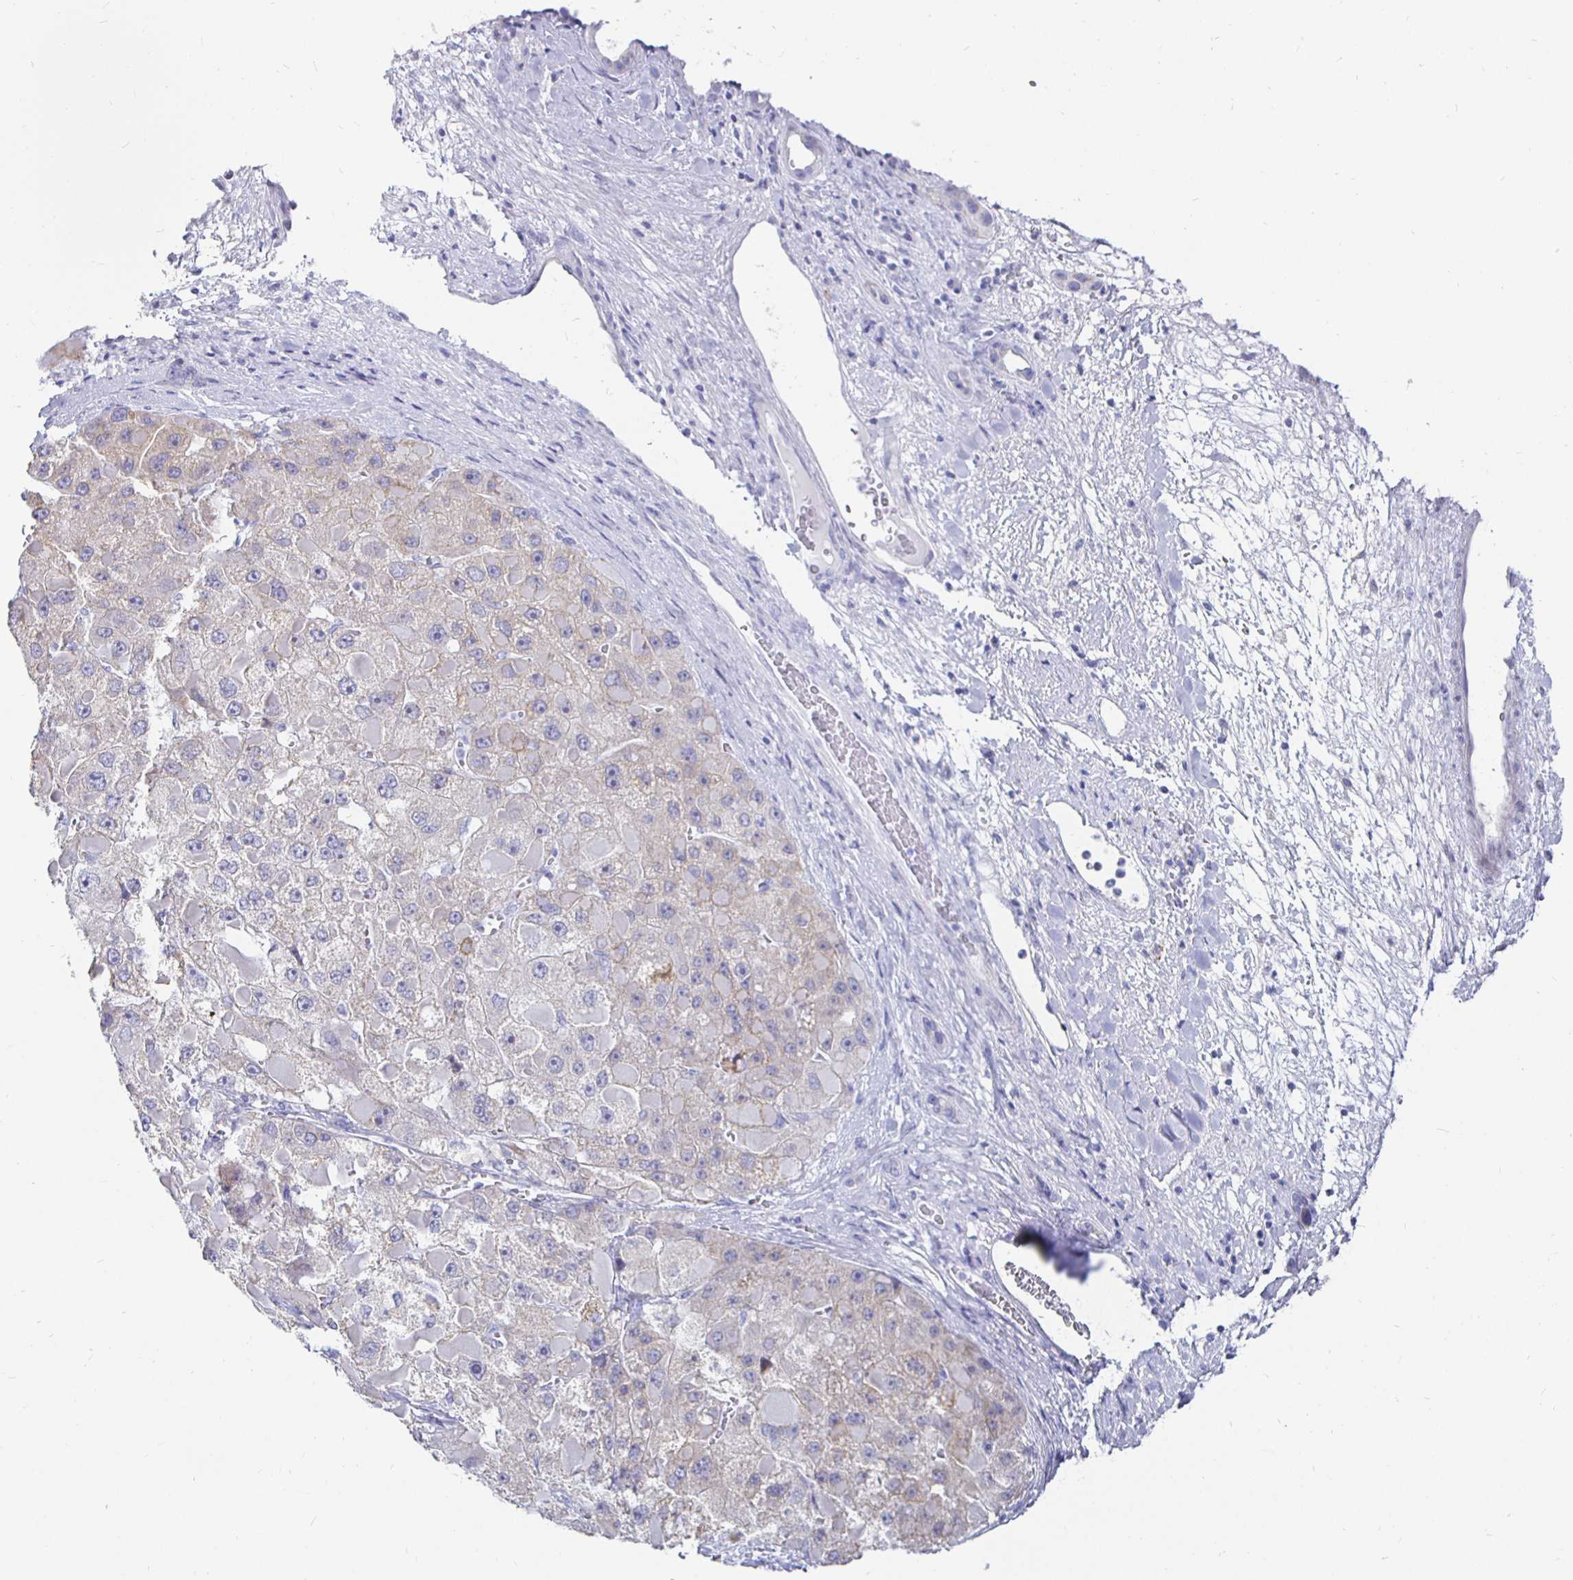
{"staining": {"intensity": "weak", "quantity": "<25%", "location": "cytoplasmic/membranous"}, "tissue": "liver cancer", "cell_type": "Tumor cells", "image_type": "cancer", "snomed": [{"axis": "morphology", "description": "Carcinoma, Hepatocellular, NOS"}, {"axis": "topography", "description": "Liver"}], "caption": "A micrograph of liver cancer (hepatocellular carcinoma) stained for a protein demonstrates no brown staining in tumor cells.", "gene": "CR2", "patient": {"sex": "female", "age": 73}}